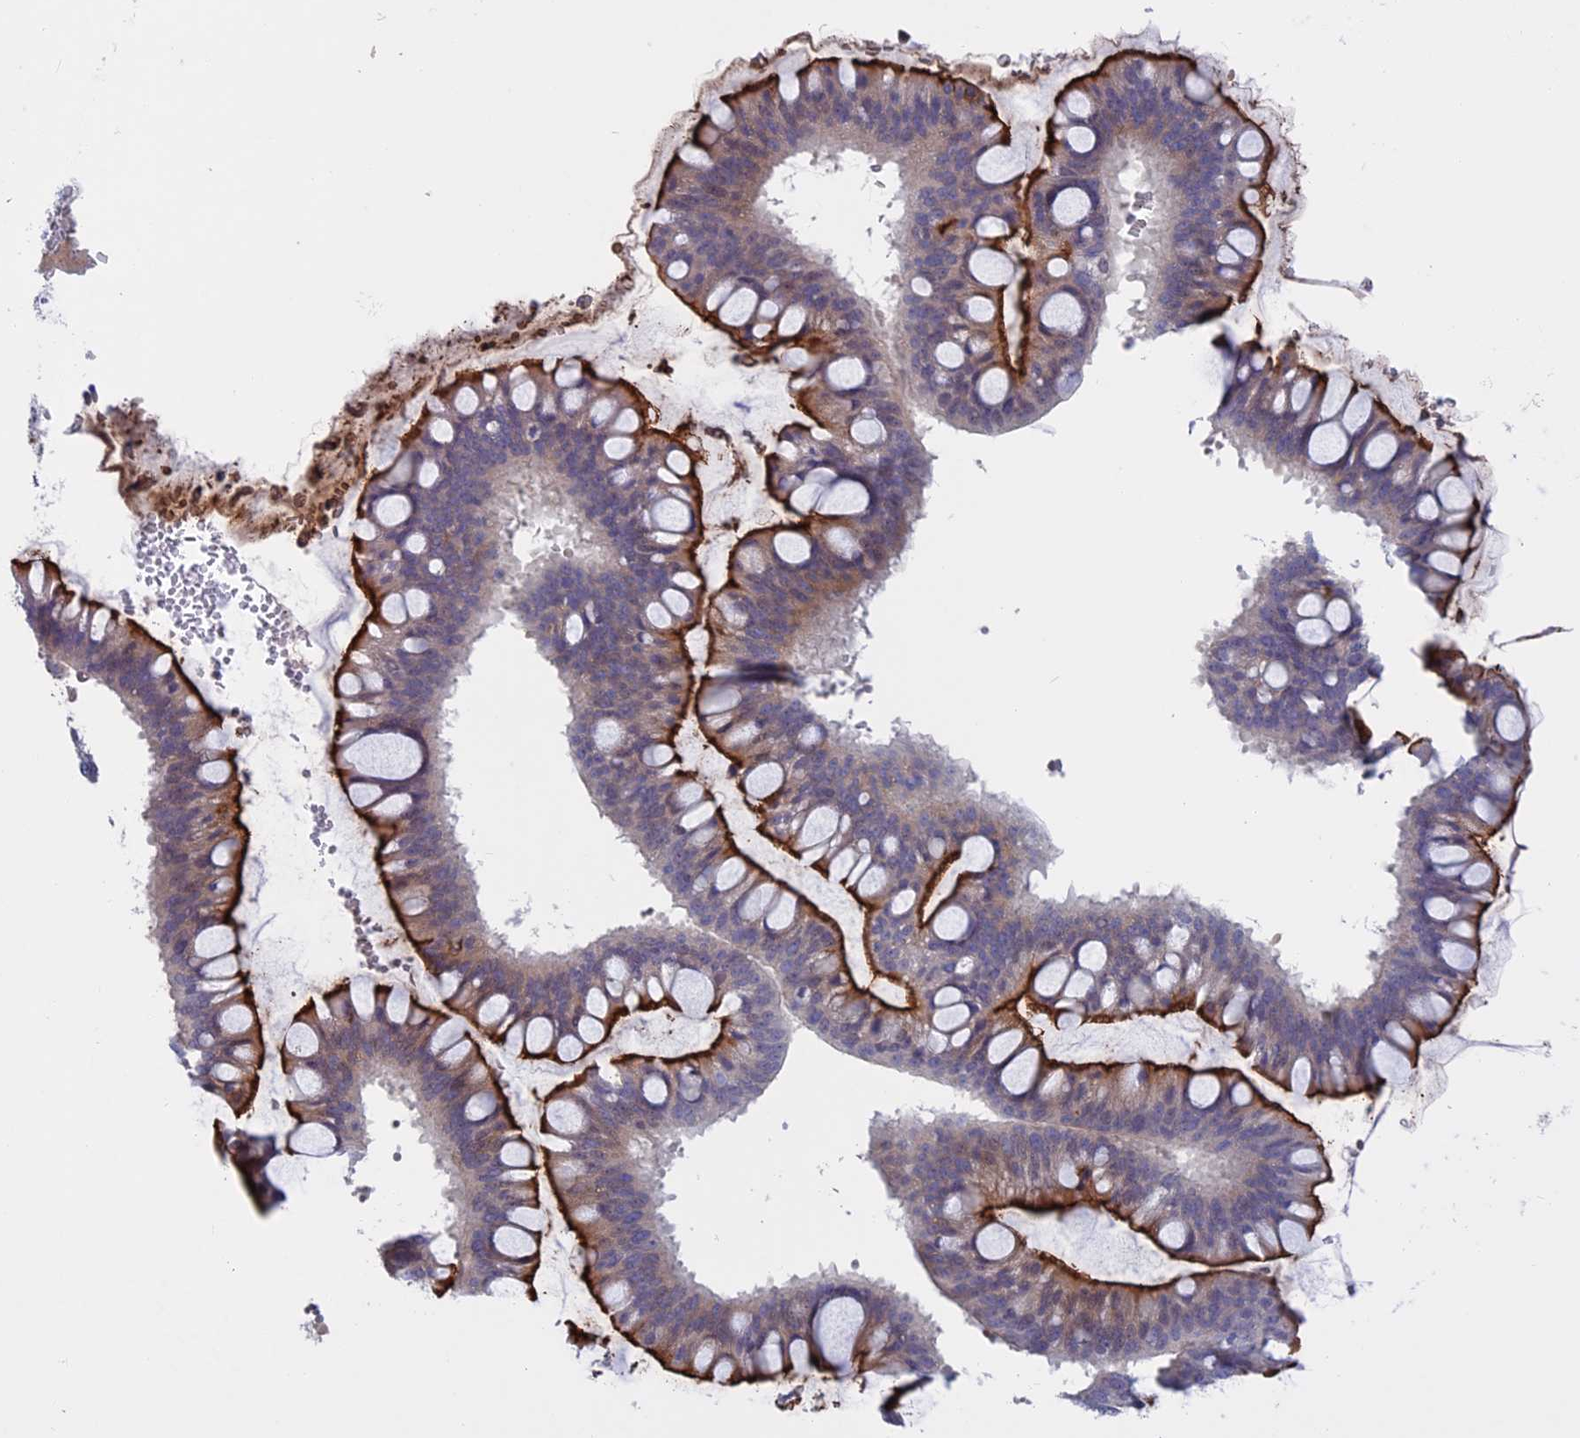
{"staining": {"intensity": "strong", "quantity": "25%-75%", "location": "cytoplasmic/membranous"}, "tissue": "ovarian cancer", "cell_type": "Tumor cells", "image_type": "cancer", "snomed": [{"axis": "morphology", "description": "Cystadenocarcinoma, mucinous, NOS"}, {"axis": "topography", "description": "Ovary"}], "caption": "Tumor cells exhibit high levels of strong cytoplasmic/membranous expression in about 25%-75% of cells in human mucinous cystadenocarcinoma (ovarian).", "gene": "SLC2A6", "patient": {"sex": "female", "age": 73}}